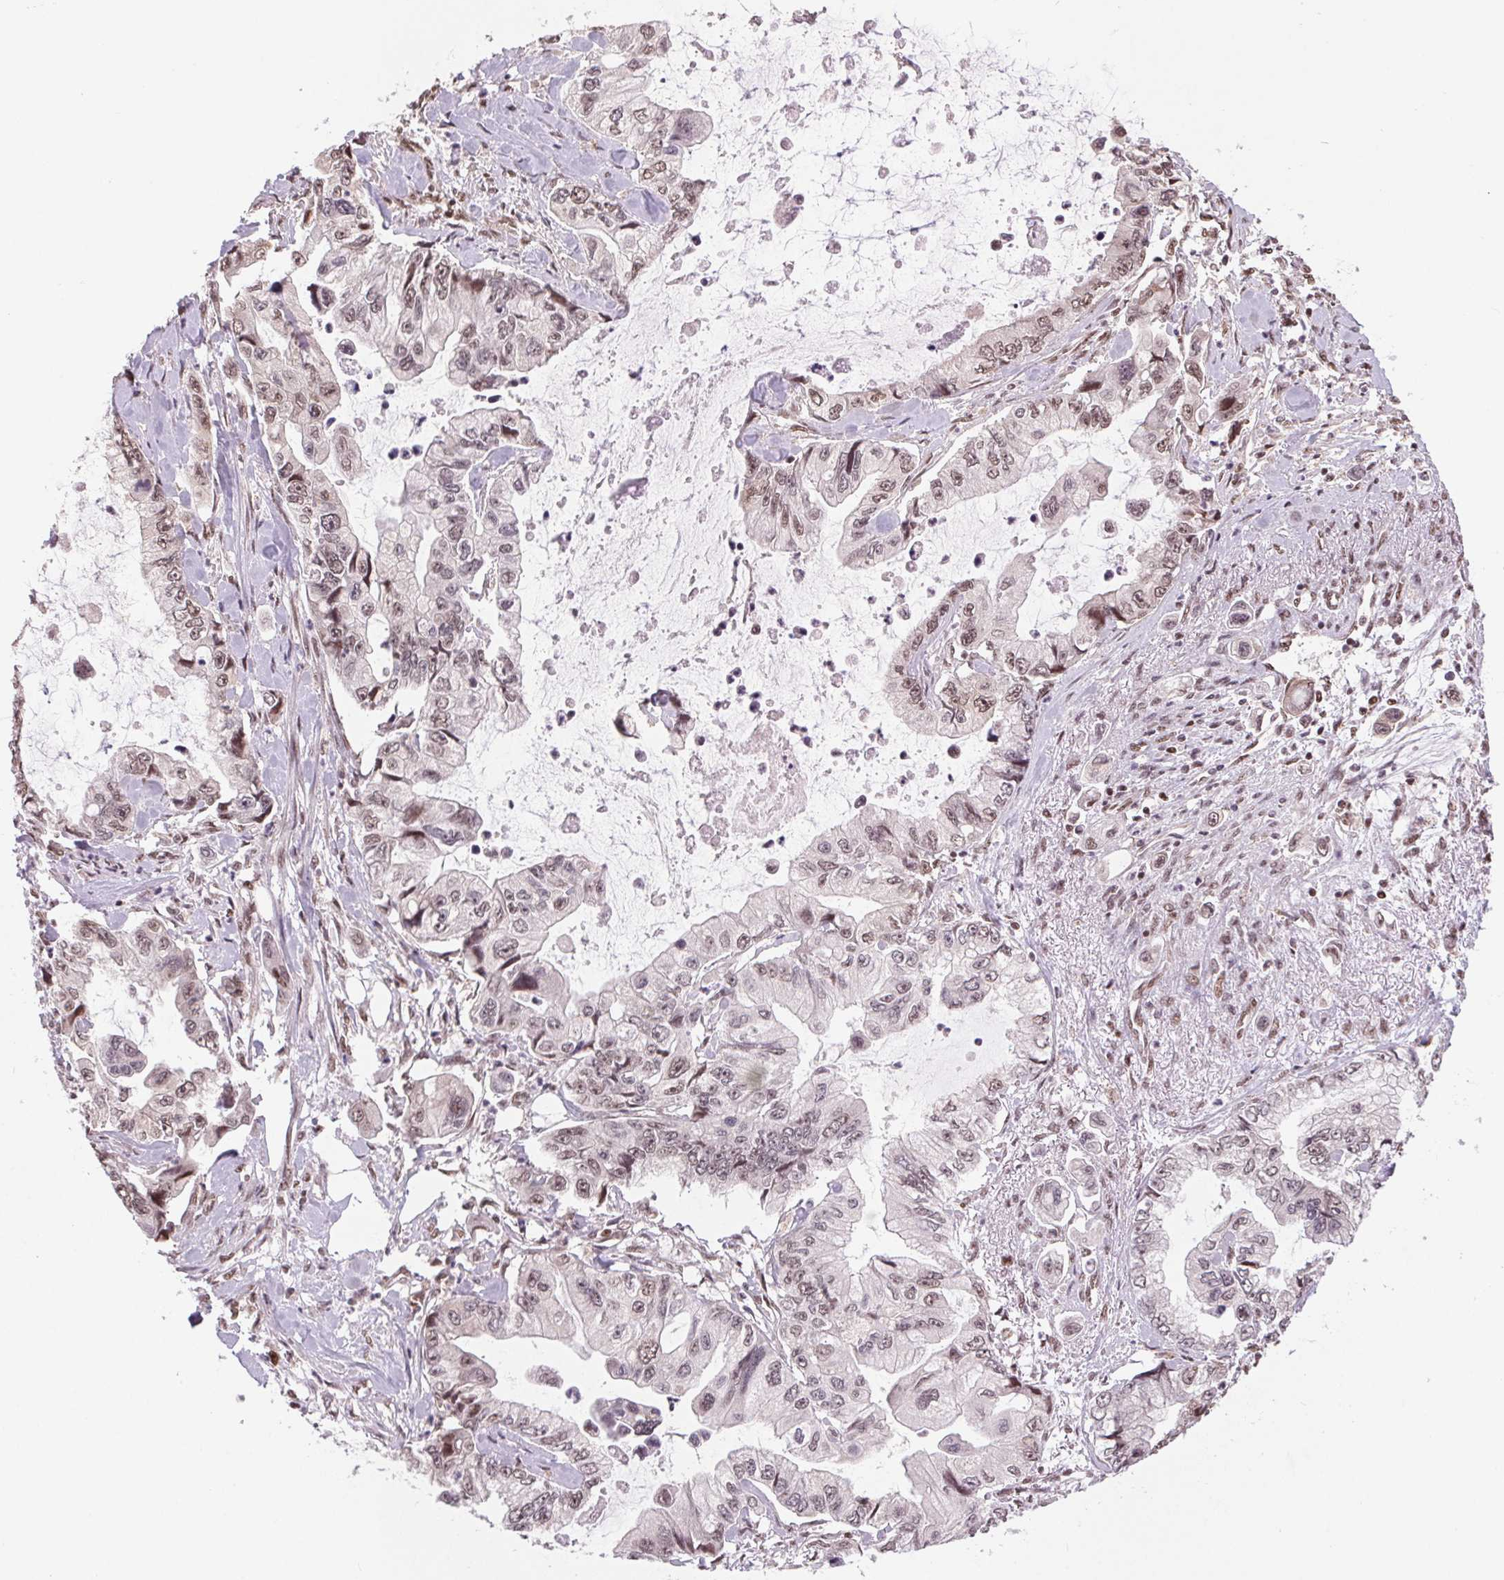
{"staining": {"intensity": "moderate", "quantity": ">75%", "location": "nuclear"}, "tissue": "stomach cancer", "cell_type": "Tumor cells", "image_type": "cancer", "snomed": [{"axis": "morphology", "description": "Adenocarcinoma, NOS"}, {"axis": "topography", "description": "Pancreas"}, {"axis": "topography", "description": "Stomach, upper"}, {"axis": "topography", "description": "Stomach"}], "caption": "A micrograph showing moderate nuclear positivity in about >75% of tumor cells in stomach cancer, as visualized by brown immunohistochemical staining.", "gene": "RAD23A", "patient": {"sex": "male", "age": 77}}